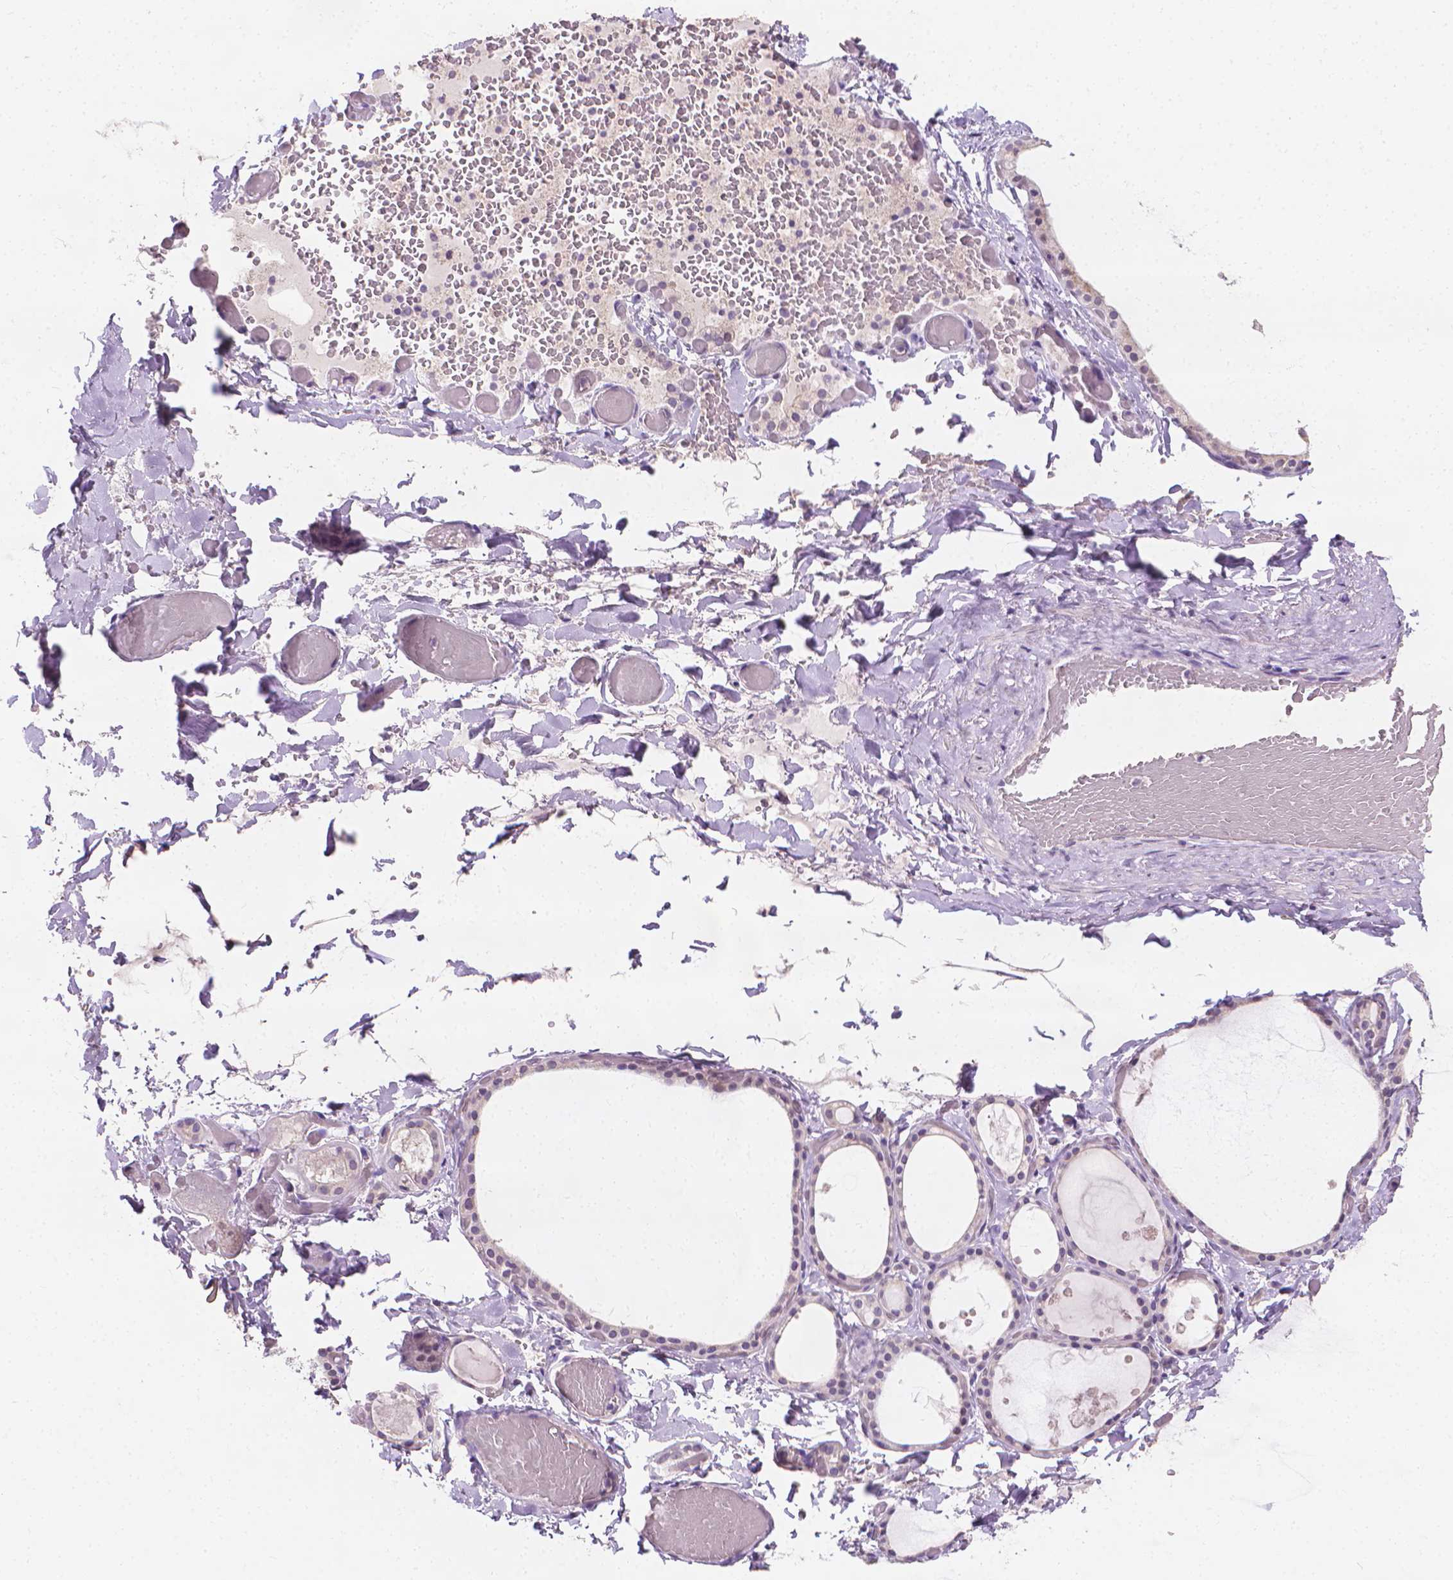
{"staining": {"intensity": "negative", "quantity": "none", "location": "none"}, "tissue": "thyroid gland", "cell_type": "Glandular cells", "image_type": "normal", "snomed": [{"axis": "morphology", "description": "Normal tissue, NOS"}, {"axis": "topography", "description": "Thyroid gland"}], "caption": "Glandular cells show no significant protein staining in unremarkable thyroid gland.", "gene": "FASN", "patient": {"sex": "female", "age": 56}}